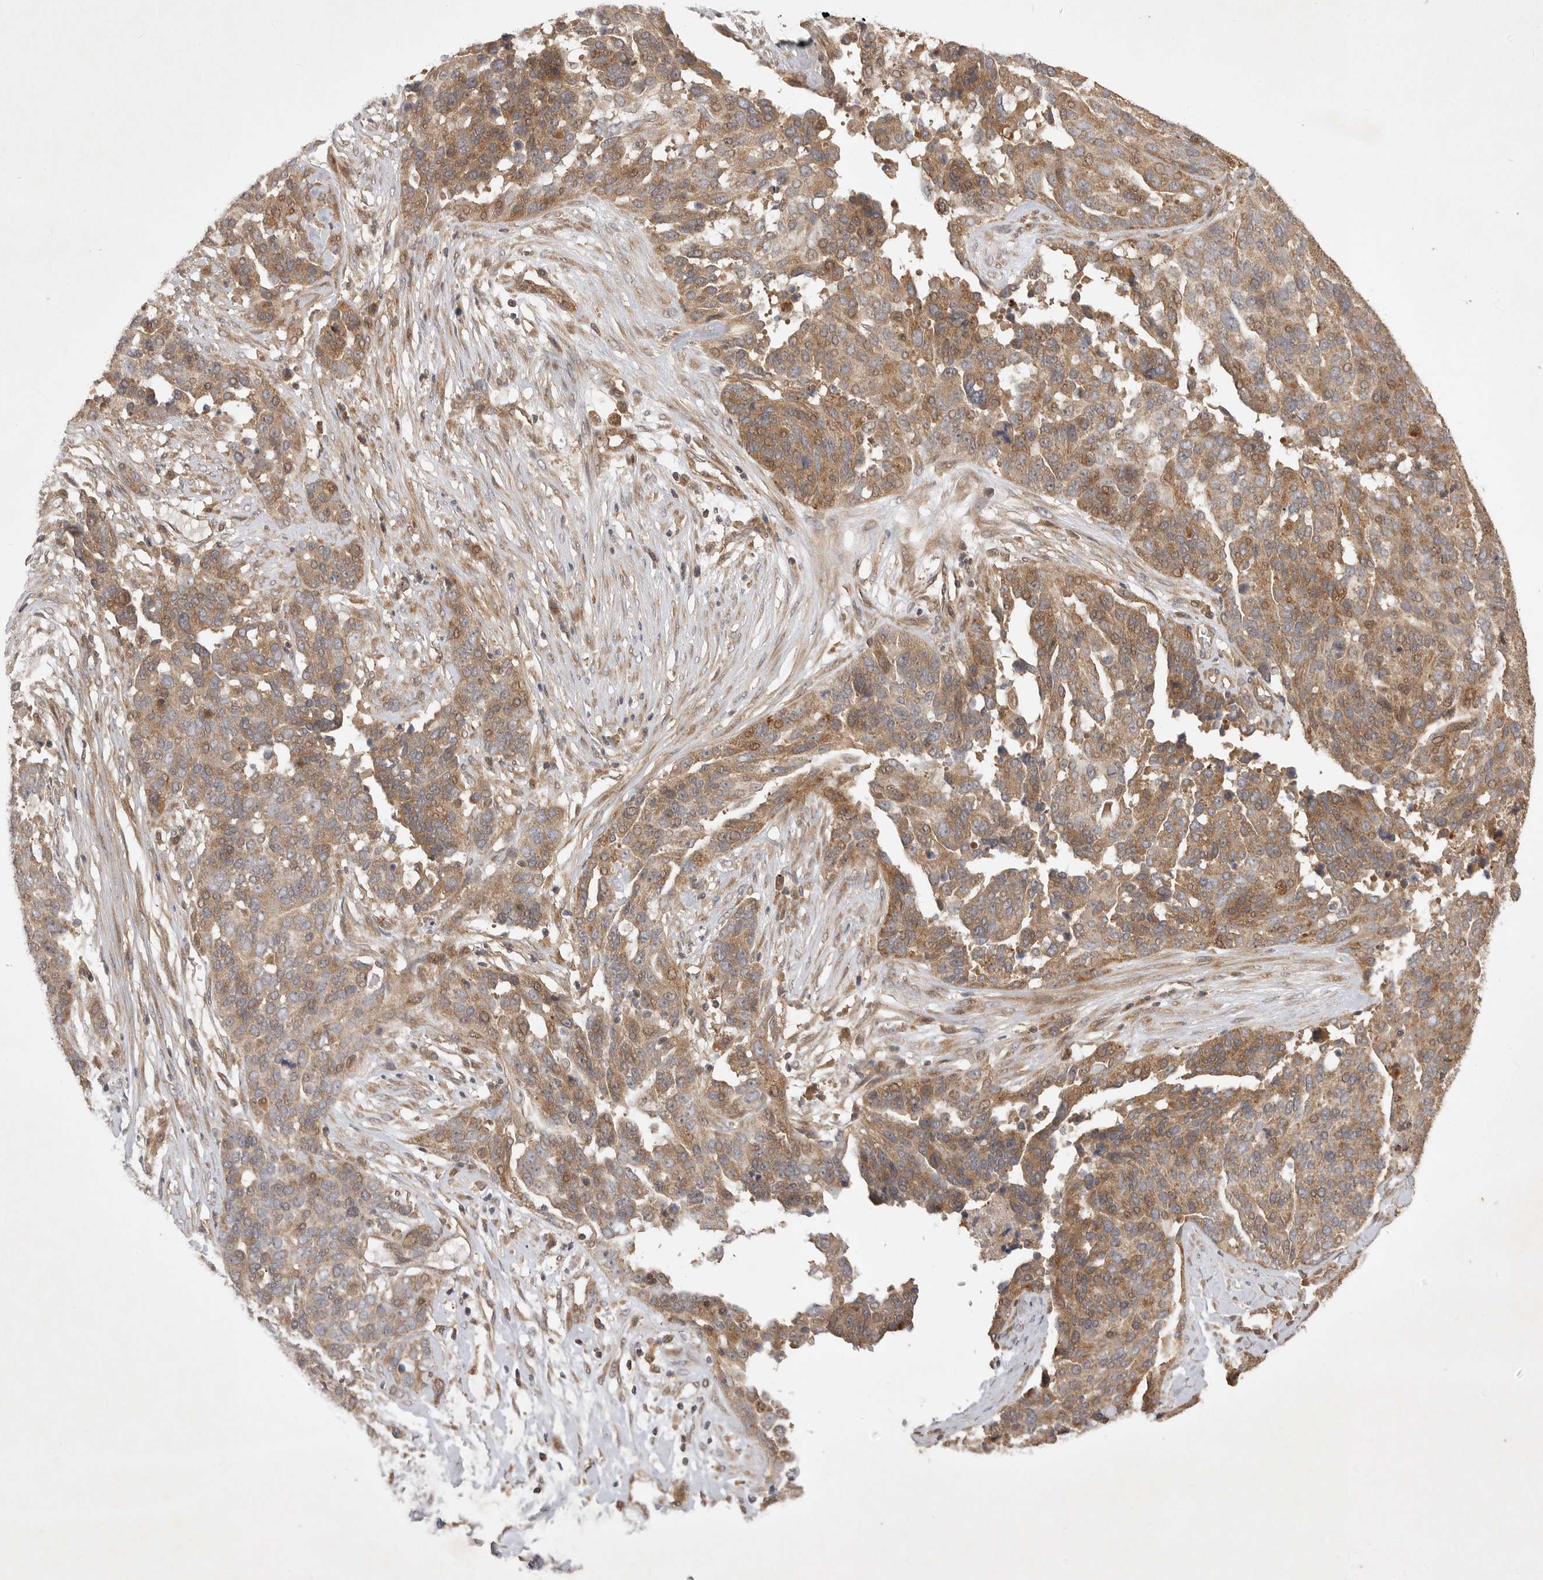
{"staining": {"intensity": "moderate", "quantity": ">75%", "location": "cytoplasmic/membranous"}, "tissue": "ovarian cancer", "cell_type": "Tumor cells", "image_type": "cancer", "snomed": [{"axis": "morphology", "description": "Cystadenocarcinoma, serous, NOS"}, {"axis": "topography", "description": "Ovary"}], "caption": "Immunohistochemical staining of human serous cystadenocarcinoma (ovarian) demonstrates moderate cytoplasmic/membranous protein staining in about >75% of tumor cells.", "gene": "ZNF232", "patient": {"sex": "female", "age": 44}}